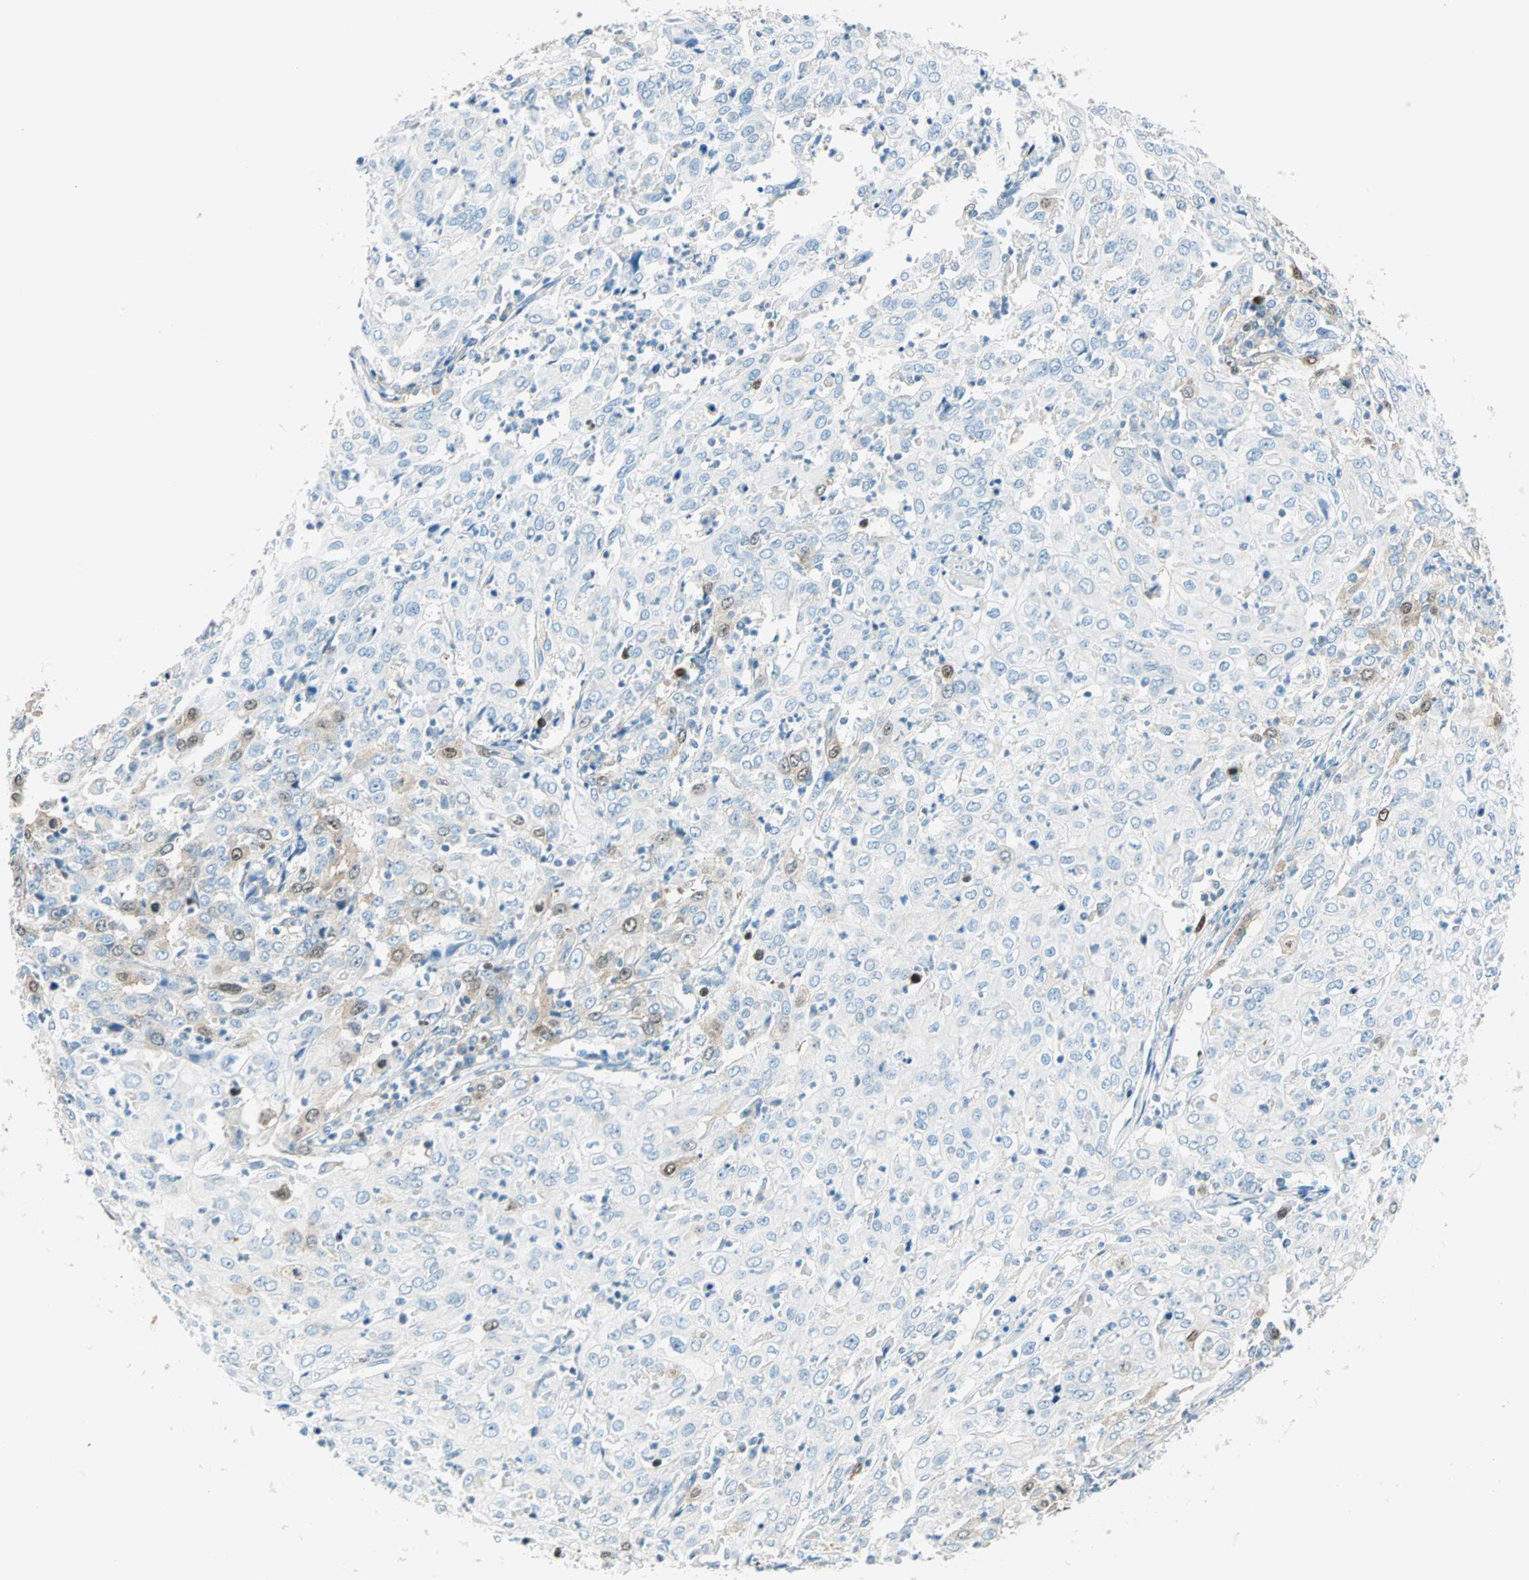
{"staining": {"intensity": "weak", "quantity": "<25%", "location": "cytoplasmic/membranous"}, "tissue": "cervical cancer", "cell_type": "Tumor cells", "image_type": "cancer", "snomed": [{"axis": "morphology", "description": "Squamous cell carcinoma, NOS"}, {"axis": "topography", "description": "Cervix"}], "caption": "IHC image of neoplastic tissue: squamous cell carcinoma (cervical) stained with DAB (3,3'-diaminobenzidine) reveals no significant protein expression in tumor cells.", "gene": "PTTG1", "patient": {"sex": "female", "age": 39}}